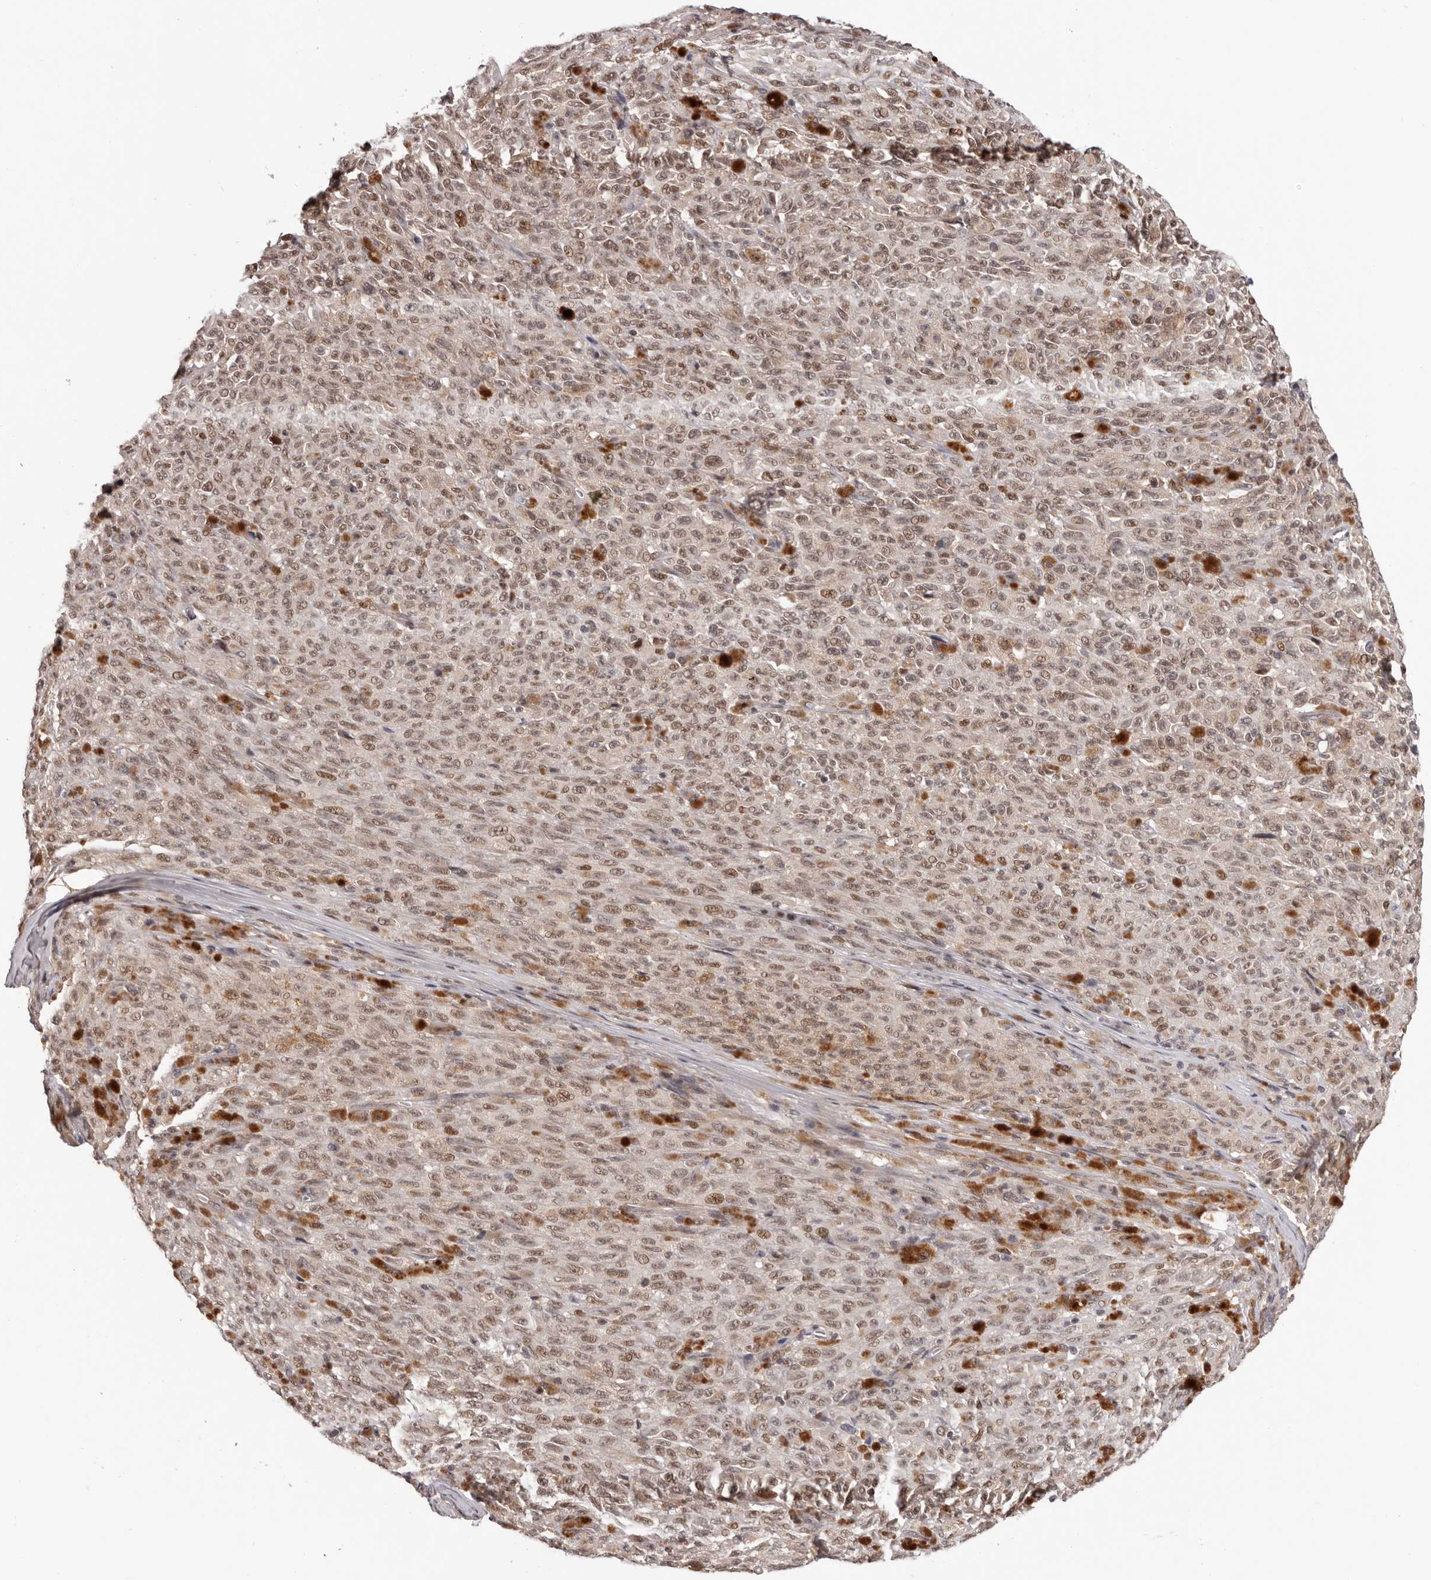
{"staining": {"intensity": "moderate", "quantity": ">75%", "location": "nuclear"}, "tissue": "melanoma", "cell_type": "Tumor cells", "image_type": "cancer", "snomed": [{"axis": "morphology", "description": "Malignant melanoma, NOS"}, {"axis": "topography", "description": "Skin"}], "caption": "Protein staining reveals moderate nuclear expression in about >75% of tumor cells in melanoma. (DAB = brown stain, brightfield microscopy at high magnification).", "gene": "TBX5", "patient": {"sex": "female", "age": 82}}